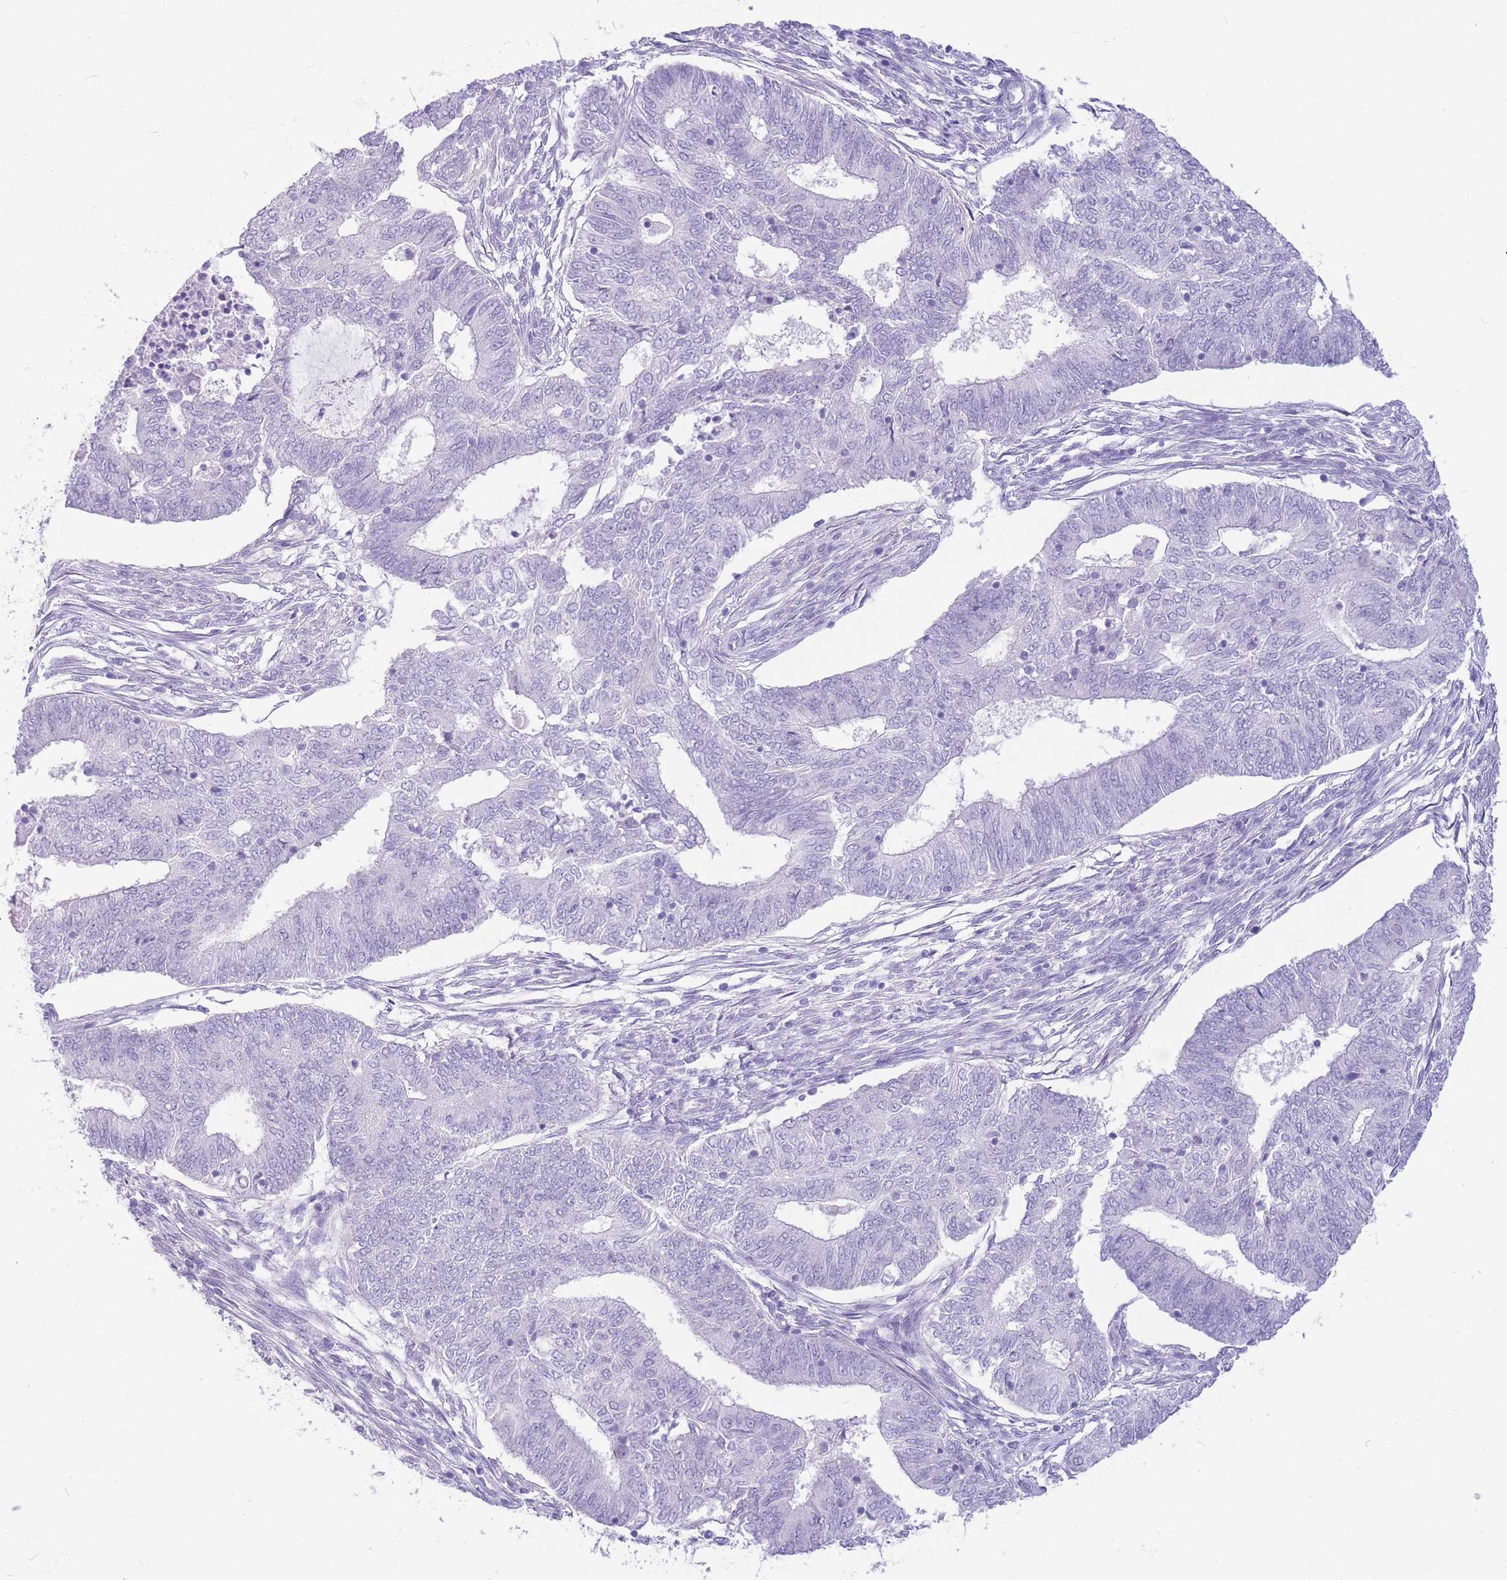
{"staining": {"intensity": "negative", "quantity": "none", "location": "none"}, "tissue": "endometrial cancer", "cell_type": "Tumor cells", "image_type": "cancer", "snomed": [{"axis": "morphology", "description": "Adenocarcinoma, NOS"}, {"axis": "topography", "description": "Endometrium"}], "caption": "IHC micrograph of neoplastic tissue: adenocarcinoma (endometrial) stained with DAB shows no significant protein staining in tumor cells.", "gene": "ZNF311", "patient": {"sex": "female", "age": 62}}